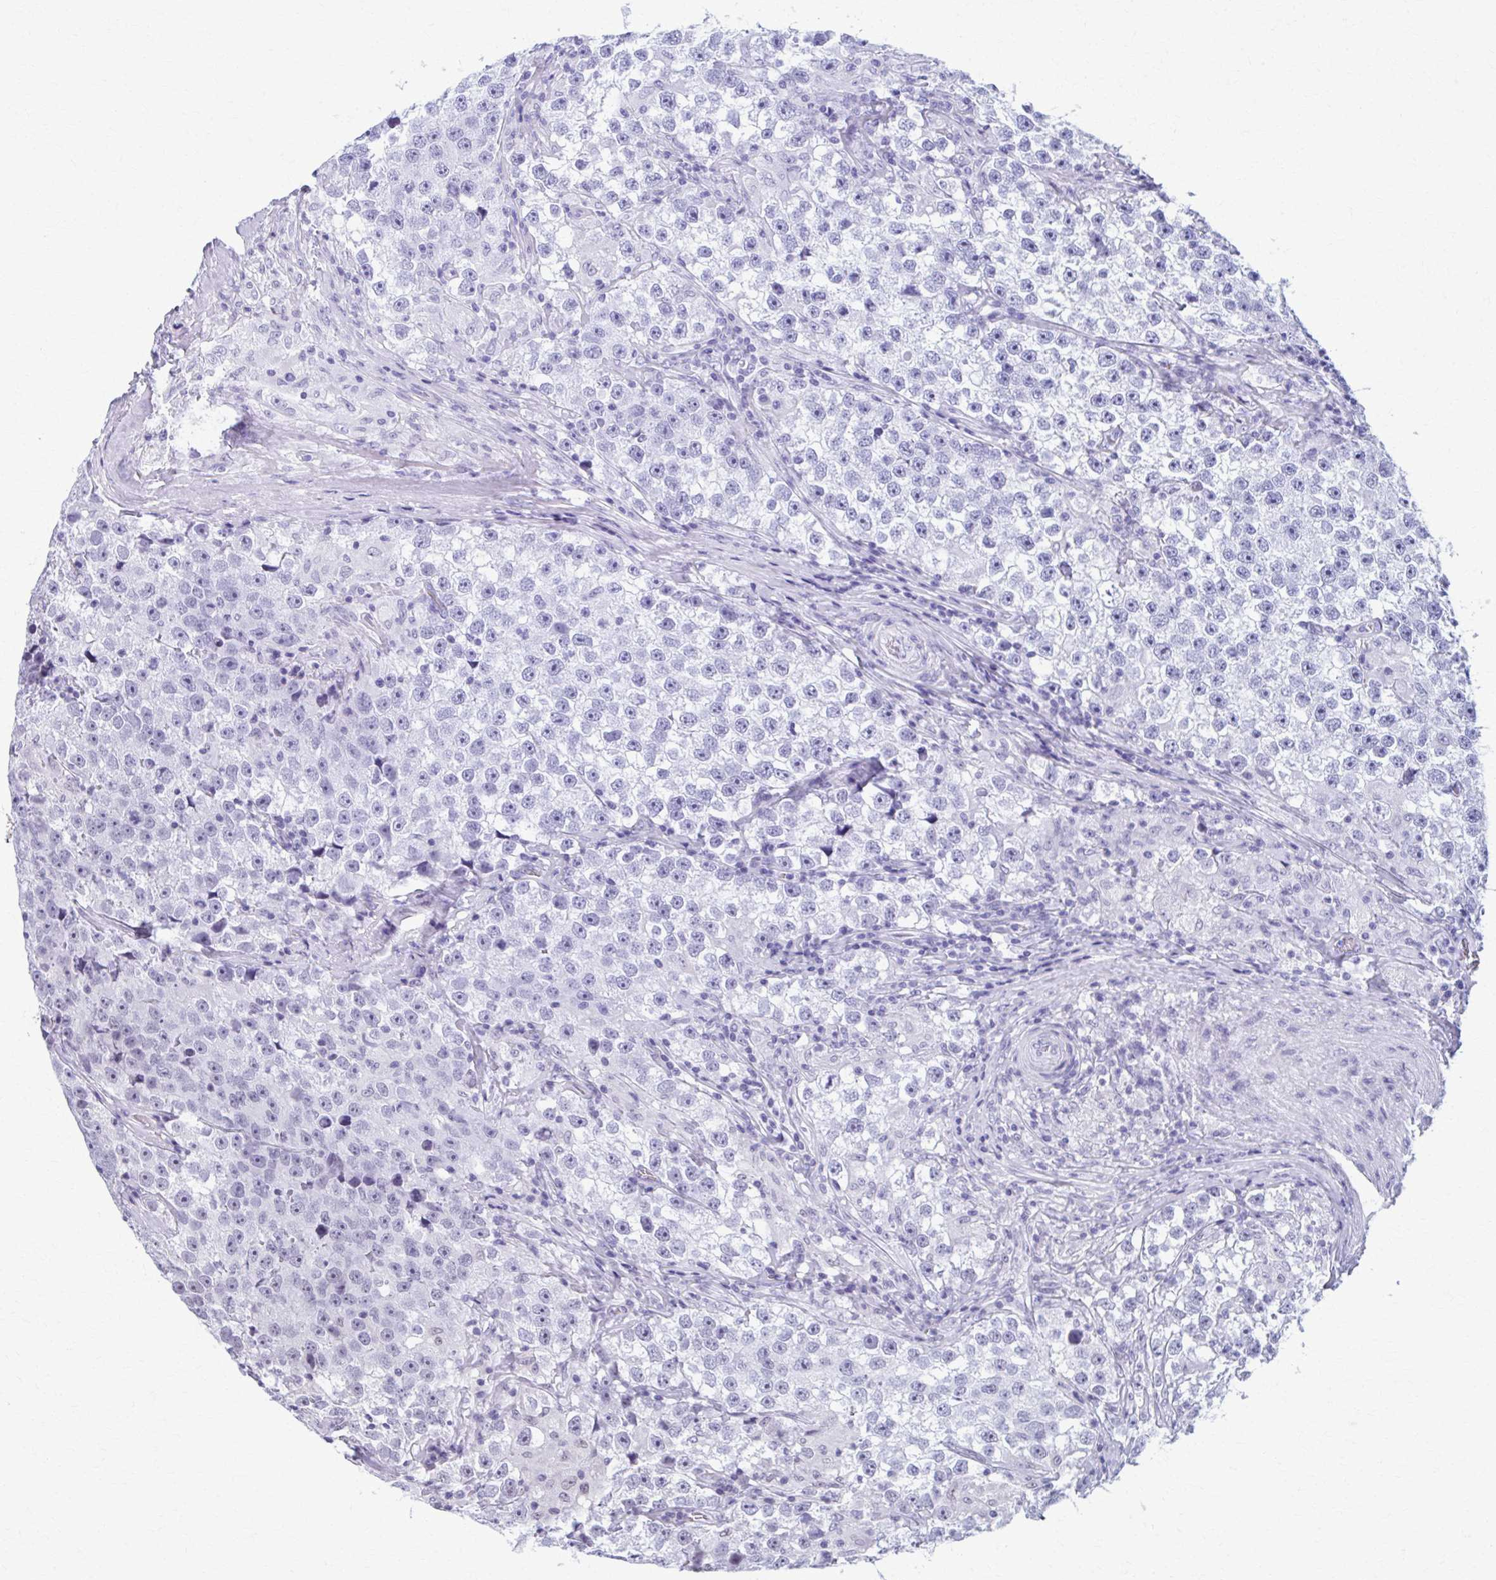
{"staining": {"intensity": "weak", "quantity": "25%-75%", "location": "nuclear"}, "tissue": "testis cancer", "cell_type": "Tumor cells", "image_type": "cancer", "snomed": [{"axis": "morphology", "description": "Seminoma, NOS"}, {"axis": "topography", "description": "Testis"}], "caption": "Testis seminoma stained for a protein displays weak nuclear positivity in tumor cells.", "gene": "SETBP1", "patient": {"sex": "male", "age": 46}}